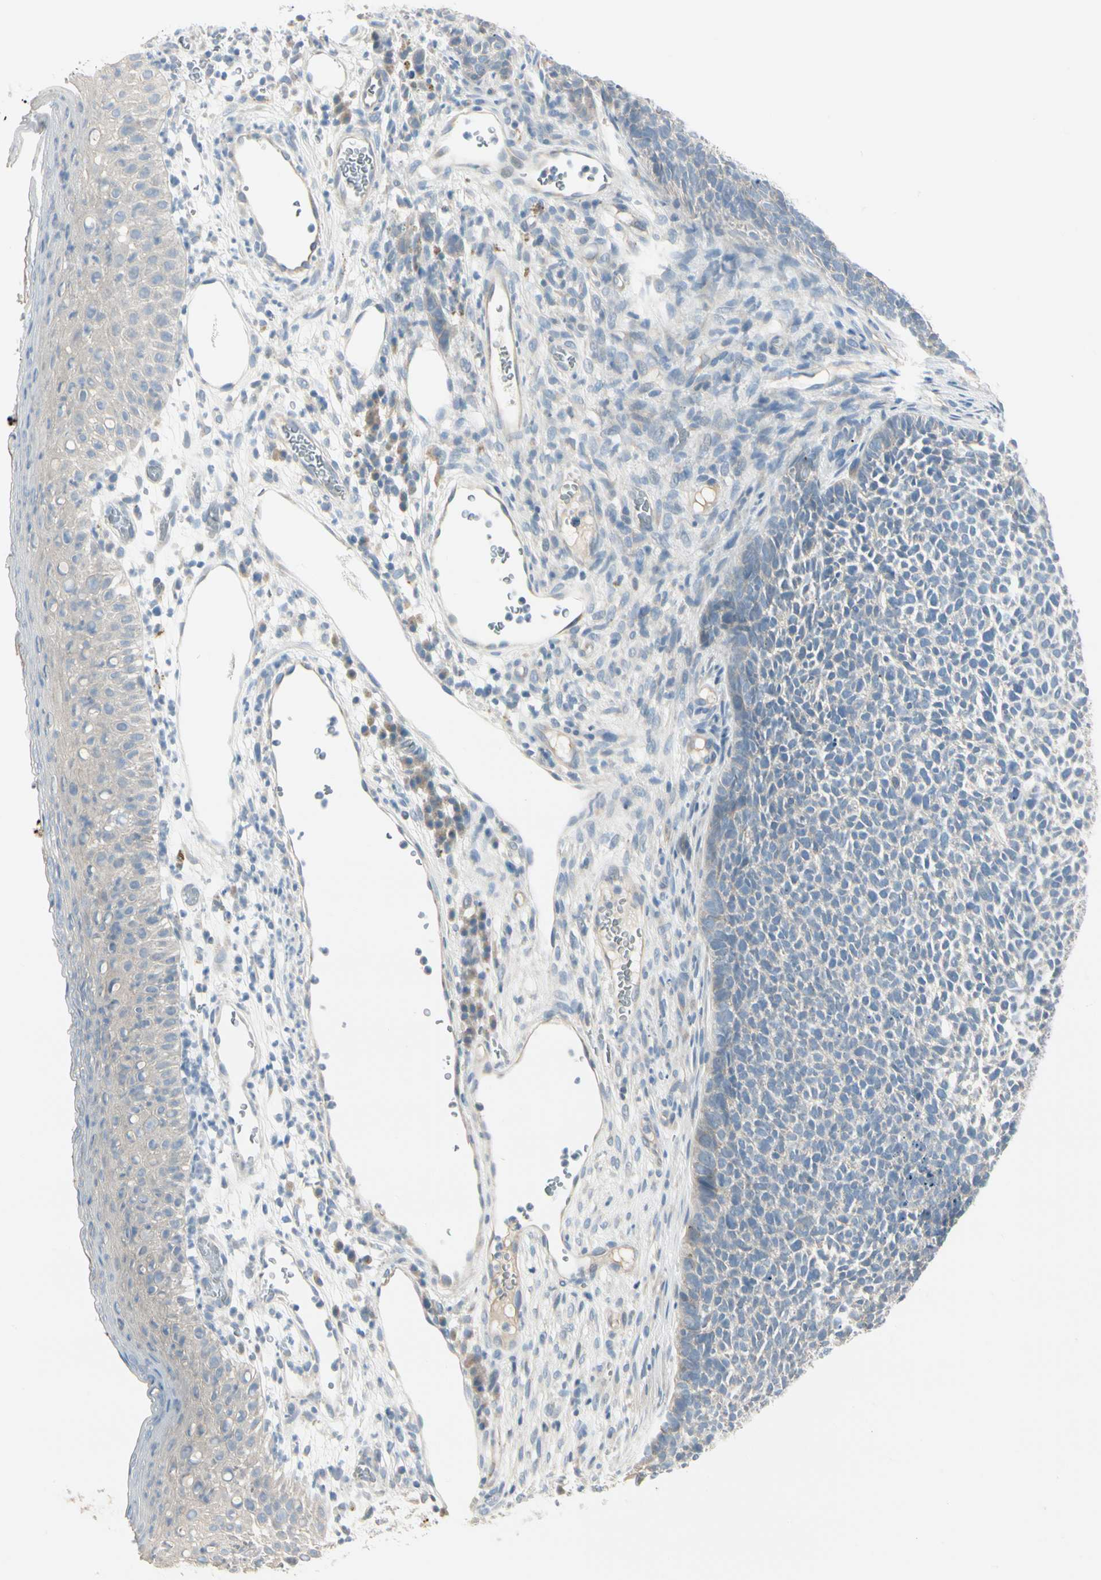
{"staining": {"intensity": "negative", "quantity": "none", "location": "none"}, "tissue": "skin cancer", "cell_type": "Tumor cells", "image_type": "cancer", "snomed": [{"axis": "morphology", "description": "Basal cell carcinoma"}, {"axis": "topography", "description": "Skin"}], "caption": "High power microscopy image of an immunohistochemistry (IHC) image of skin cancer (basal cell carcinoma), revealing no significant staining in tumor cells.", "gene": "SPINK4", "patient": {"sex": "female", "age": 84}}